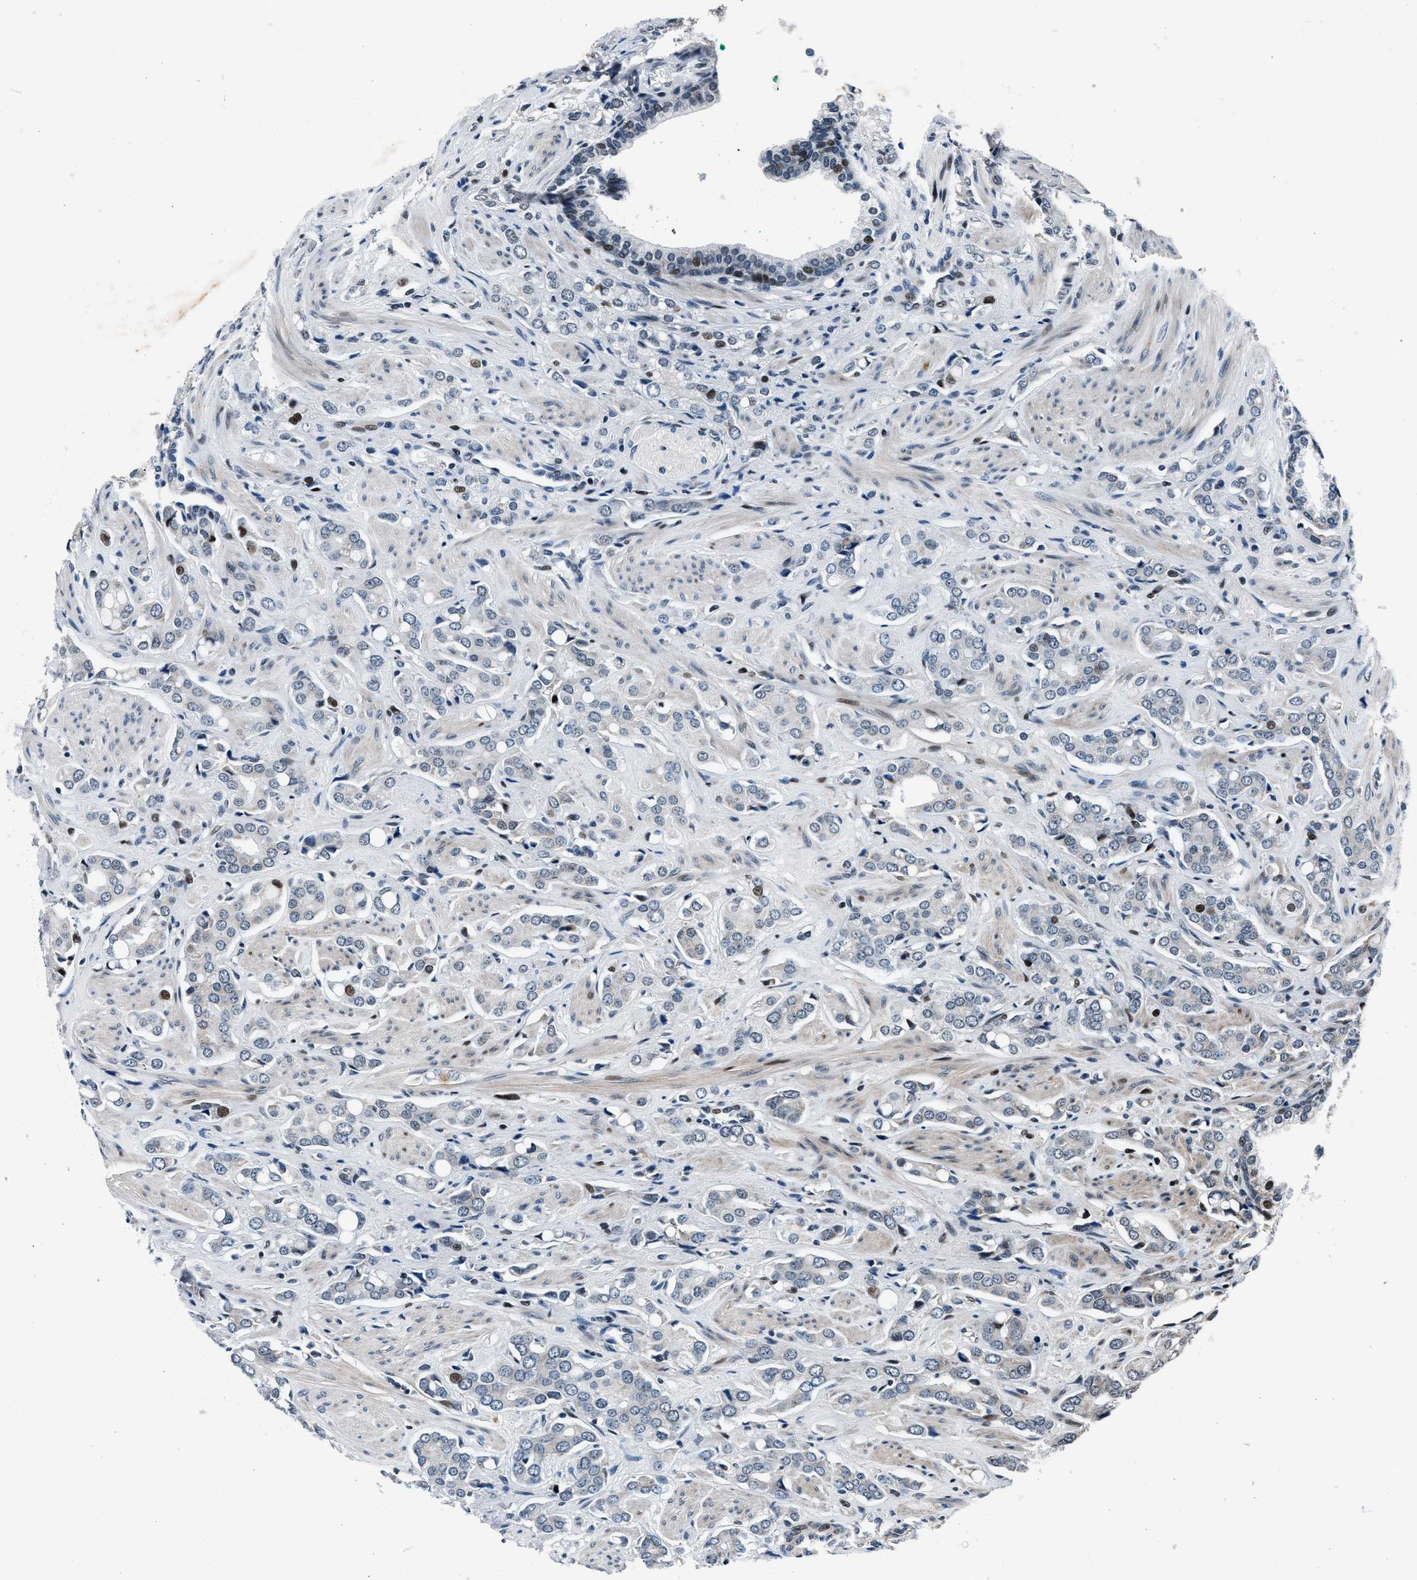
{"staining": {"intensity": "negative", "quantity": "none", "location": "none"}, "tissue": "prostate cancer", "cell_type": "Tumor cells", "image_type": "cancer", "snomed": [{"axis": "morphology", "description": "Adenocarcinoma, High grade"}, {"axis": "topography", "description": "Prostate"}], "caption": "A micrograph of prostate adenocarcinoma (high-grade) stained for a protein shows no brown staining in tumor cells. (DAB (3,3'-diaminobenzidine) IHC visualized using brightfield microscopy, high magnification).", "gene": "PRRC2B", "patient": {"sex": "male", "age": 52}}